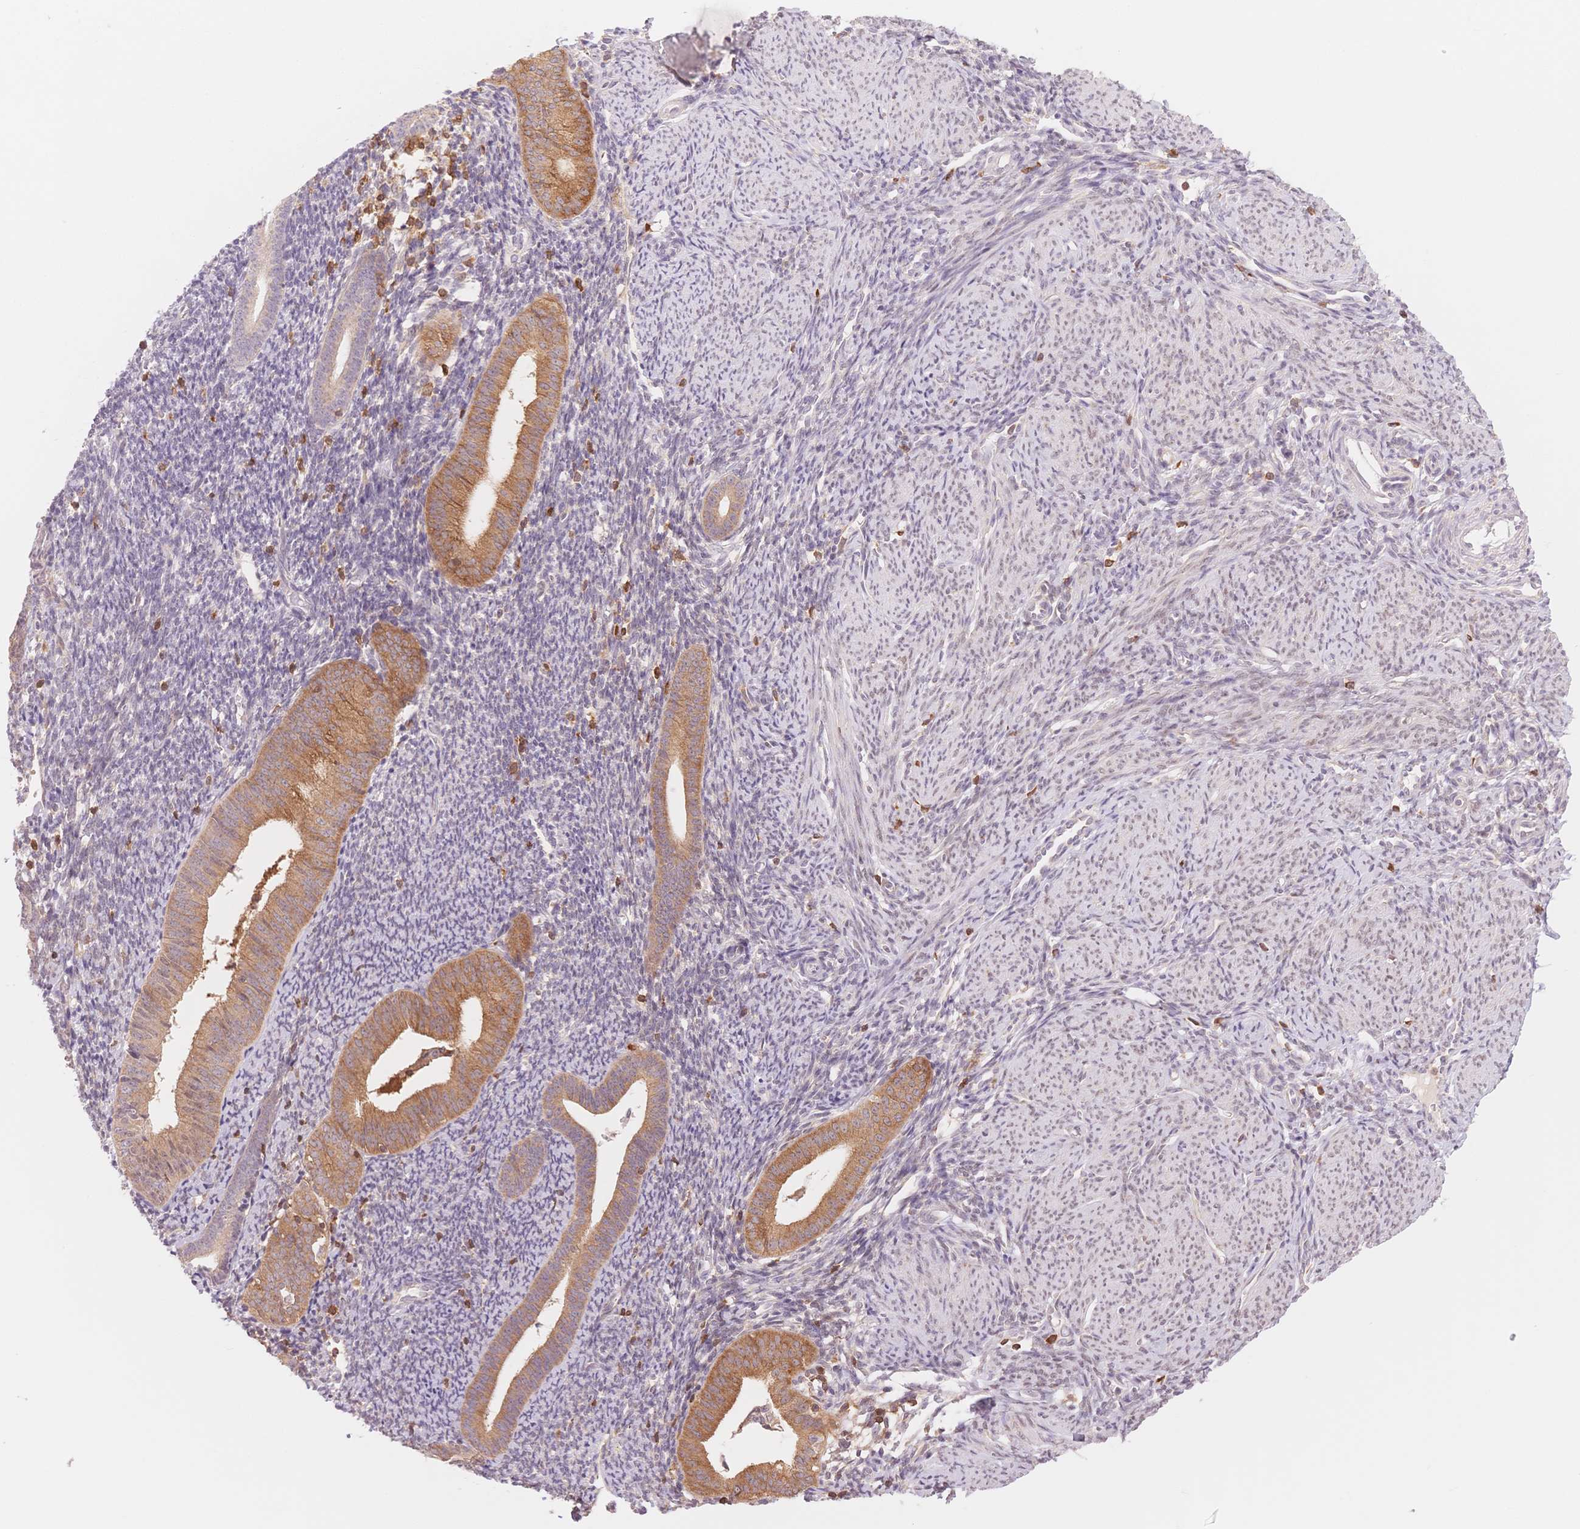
{"staining": {"intensity": "strong", "quantity": "<25%", "location": "cytoplasmic/membranous"}, "tissue": "endometrium", "cell_type": "Cells in endometrial stroma", "image_type": "normal", "snomed": [{"axis": "morphology", "description": "Normal tissue, NOS"}, {"axis": "topography", "description": "Endometrium"}], "caption": "Immunohistochemistry of benign human endometrium shows medium levels of strong cytoplasmic/membranous expression in about <25% of cells in endometrial stroma. (brown staining indicates protein expression, while blue staining denotes nuclei).", "gene": "STK39", "patient": {"sex": "female", "age": 39}}